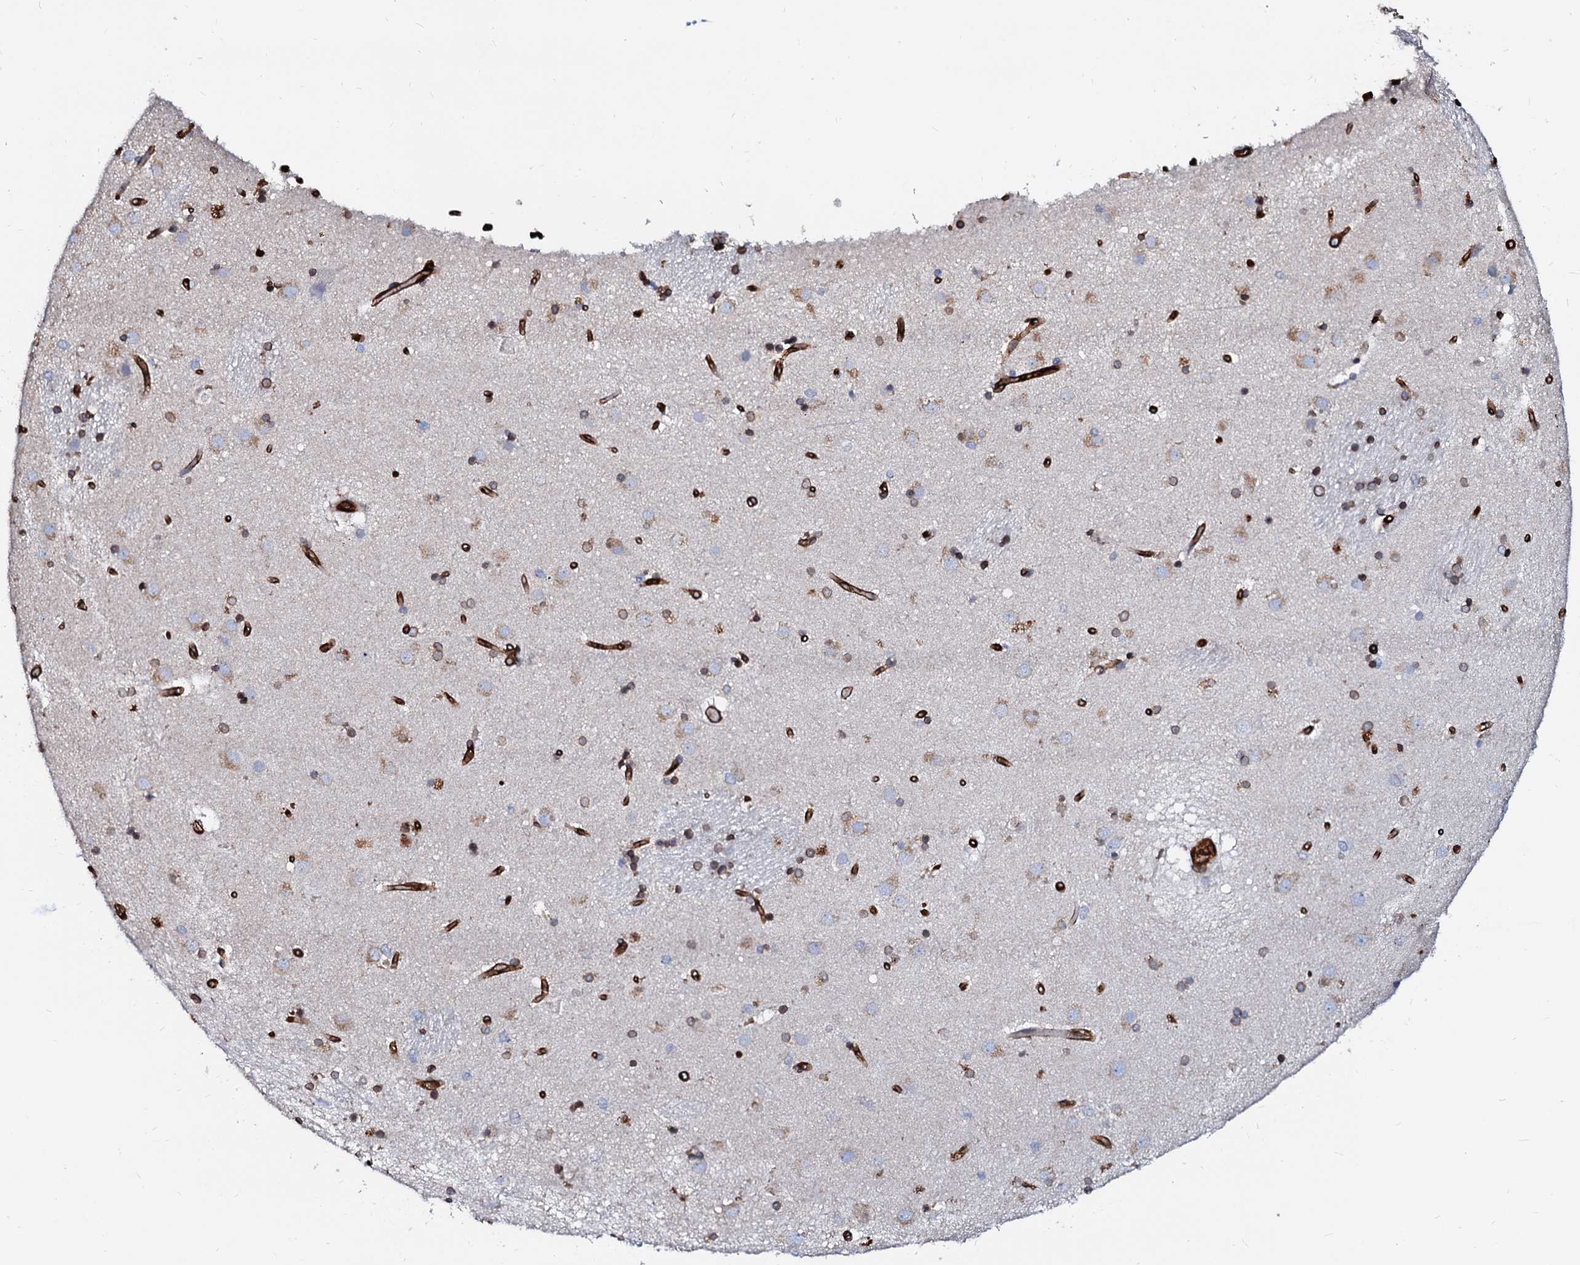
{"staining": {"intensity": "moderate", "quantity": ">75%", "location": "cytoplasmic/membranous,nuclear"}, "tissue": "caudate", "cell_type": "Glial cells", "image_type": "normal", "snomed": [{"axis": "morphology", "description": "Normal tissue, NOS"}, {"axis": "topography", "description": "Lateral ventricle wall"}], "caption": "Caudate stained with a brown dye shows moderate cytoplasmic/membranous,nuclear positive expression in about >75% of glial cells.", "gene": "NRP2", "patient": {"sex": "male", "age": 70}}